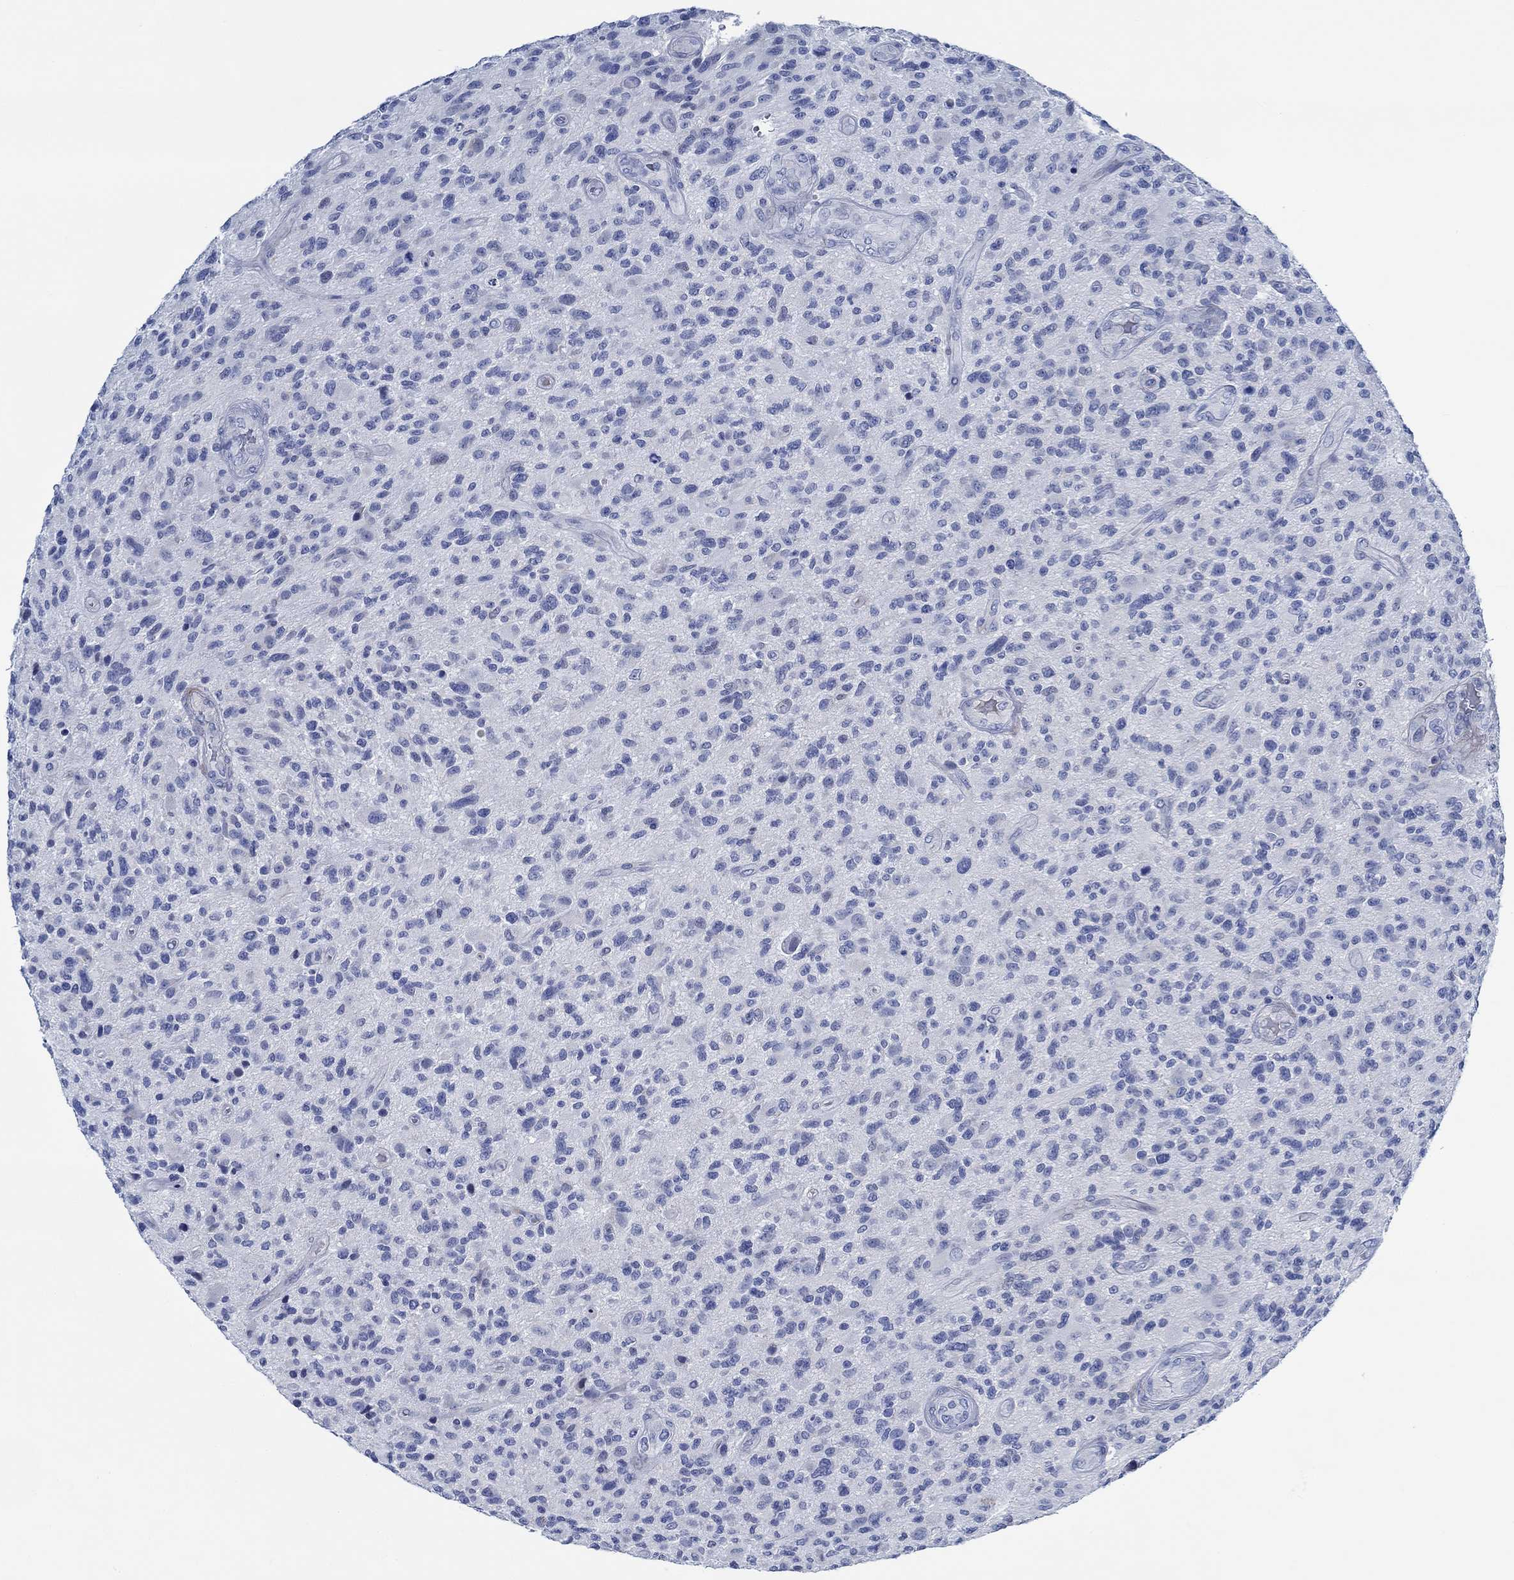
{"staining": {"intensity": "negative", "quantity": "none", "location": "none"}, "tissue": "glioma", "cell_type": "Tumor cells", "image_type": "cancer", "snomed": [{"axis": "morphology", "description": "Glioma, malignant, High grade"}, {"axis": "topography", "description": "Brain"}], "caption": "Tumor cells show no significant expression in glioma.", "gene": "SVEP1", "patient": {"sex": "male", "age": 47}}